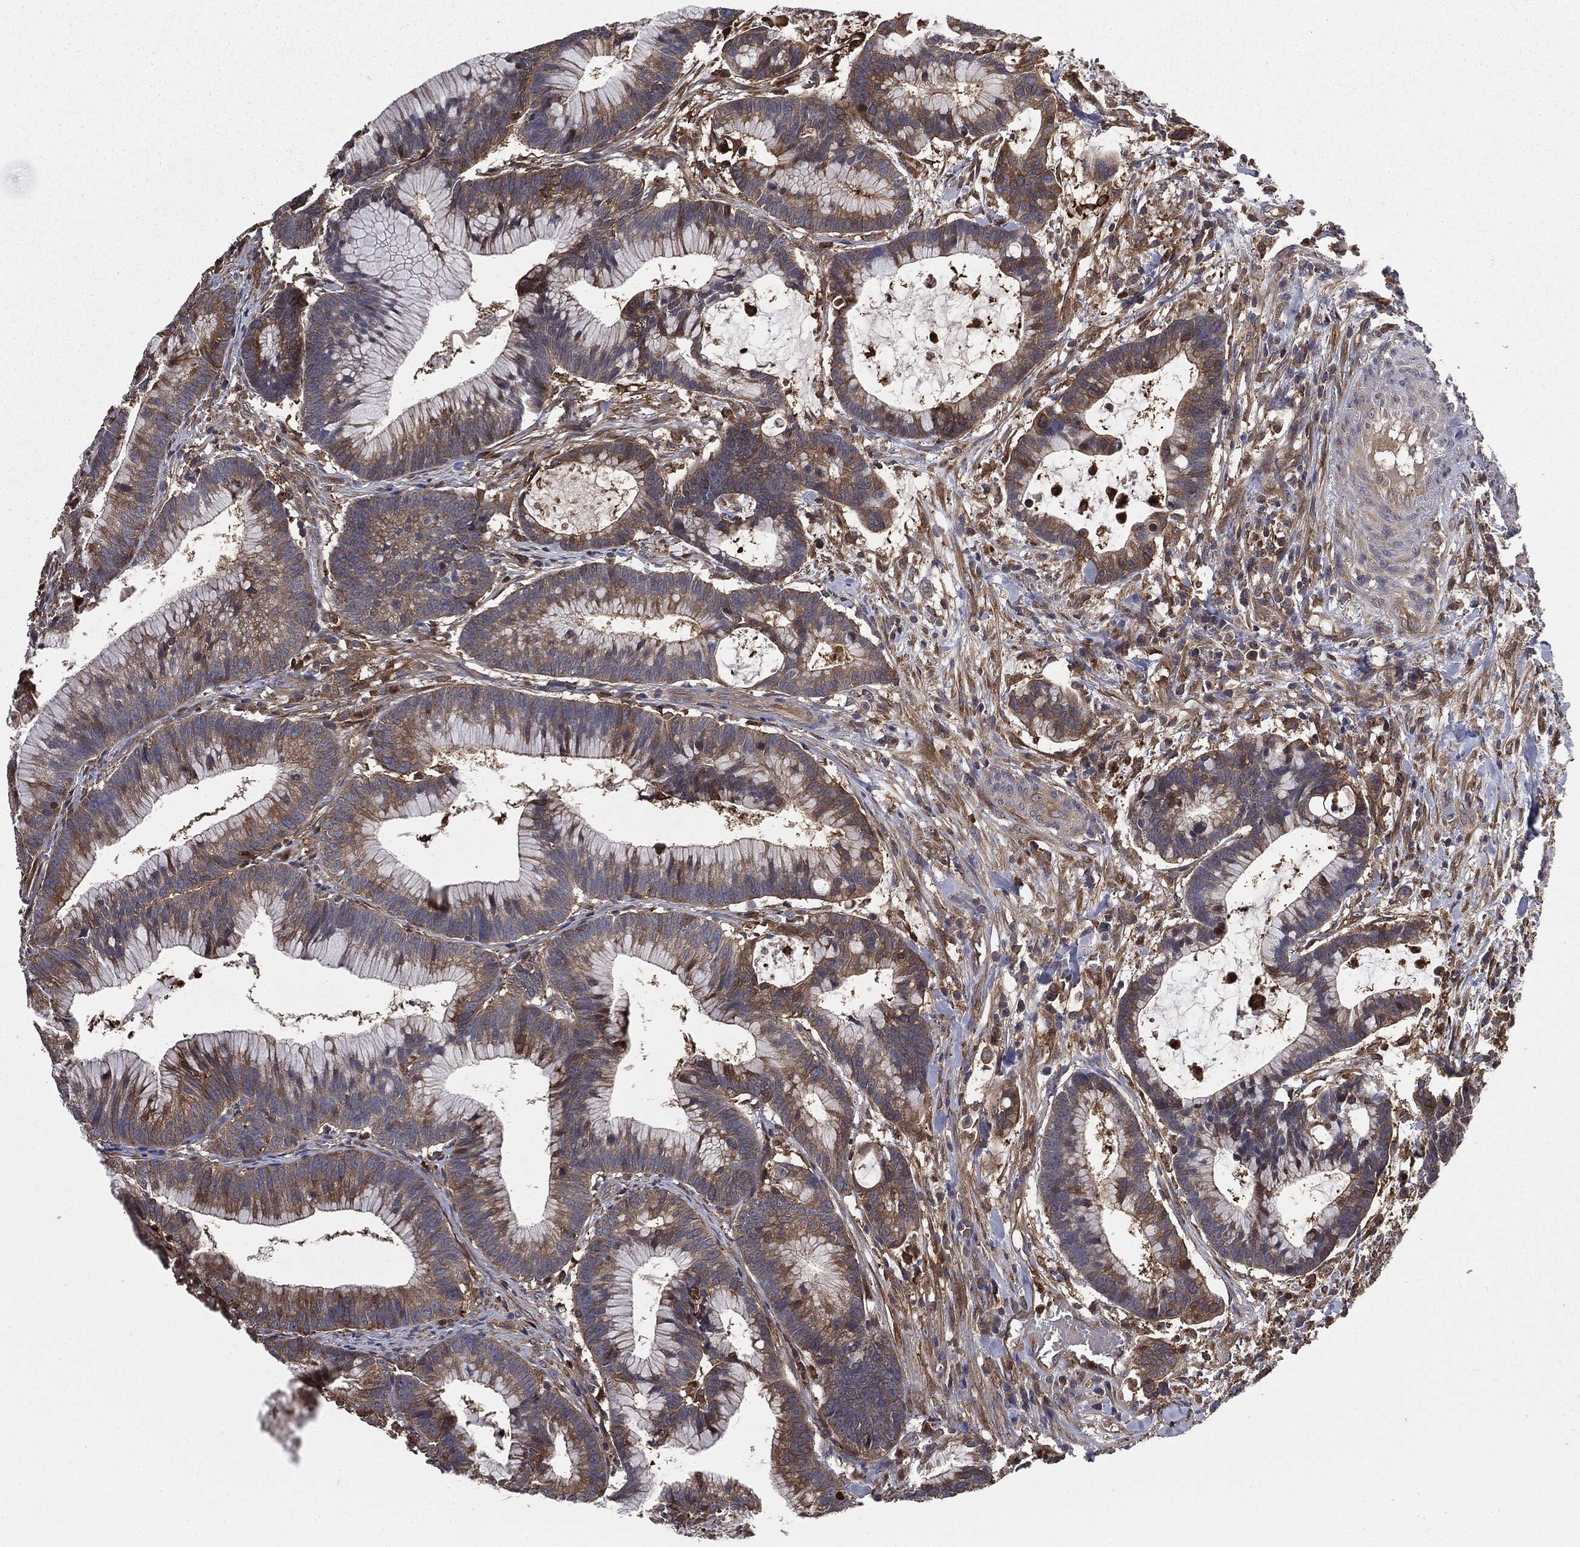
{"staining": {"intensity": "moderate", "quantity": "25%-75%", "location": "cytoplasmic/membranous"}, "tissue": "colorectal cancer", "cell_type": "Tumor cells", "image_type": "cancer", "snomed": [{"axis": "morphology", "description": "Adenocarcinoma, NOS"}, {"axis": "topography", "description": "Colon"}], "caption": "This photomicrograph shows IHC staining of colorectal cancer (adenocarcinoma), with medium moderate cytoplasmic/membranous positivity in about 25%-75% of tumor cells.", "gene": "GNB5", "patient": {"sex": "female", "age": 78}}